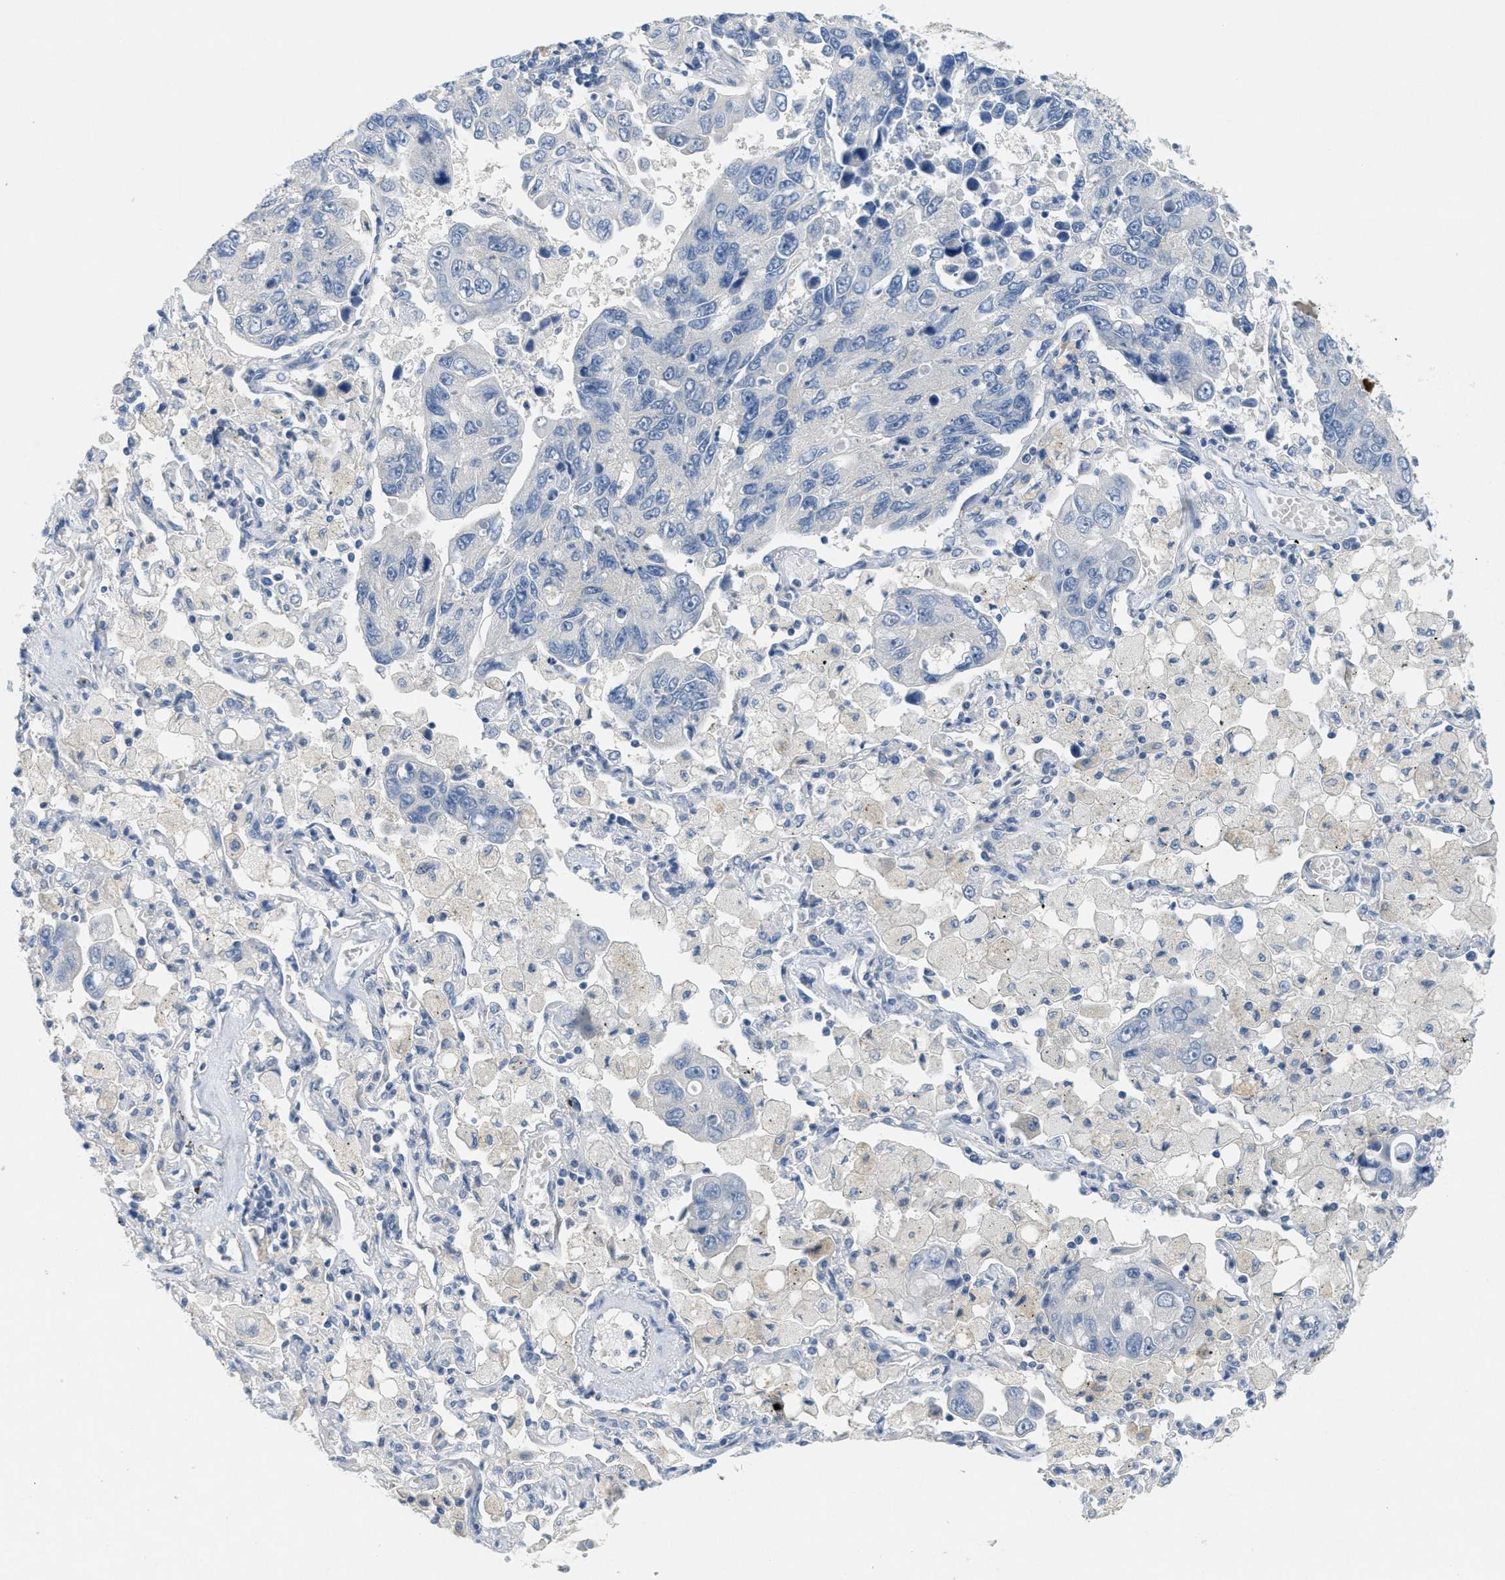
{"staining": {"intensity": "negative", "quantity": "none", "location": "none"}, "tissue": "lung cancer", "cell_type": "Tumor cells", "image_type": "cancer", "snomed": [{"axis": "morphology", "description": "Adenocarcinoma, NOS"}, {"axis": "topography", "description": "Lung"}], "caption": "Immunohistochemical staining of human adenocarcinoma (lung) demonstrates no significant expression in tumor cells.", "gene": "ZFYVE9", "patient": {"sex": "male", "age": 64}}